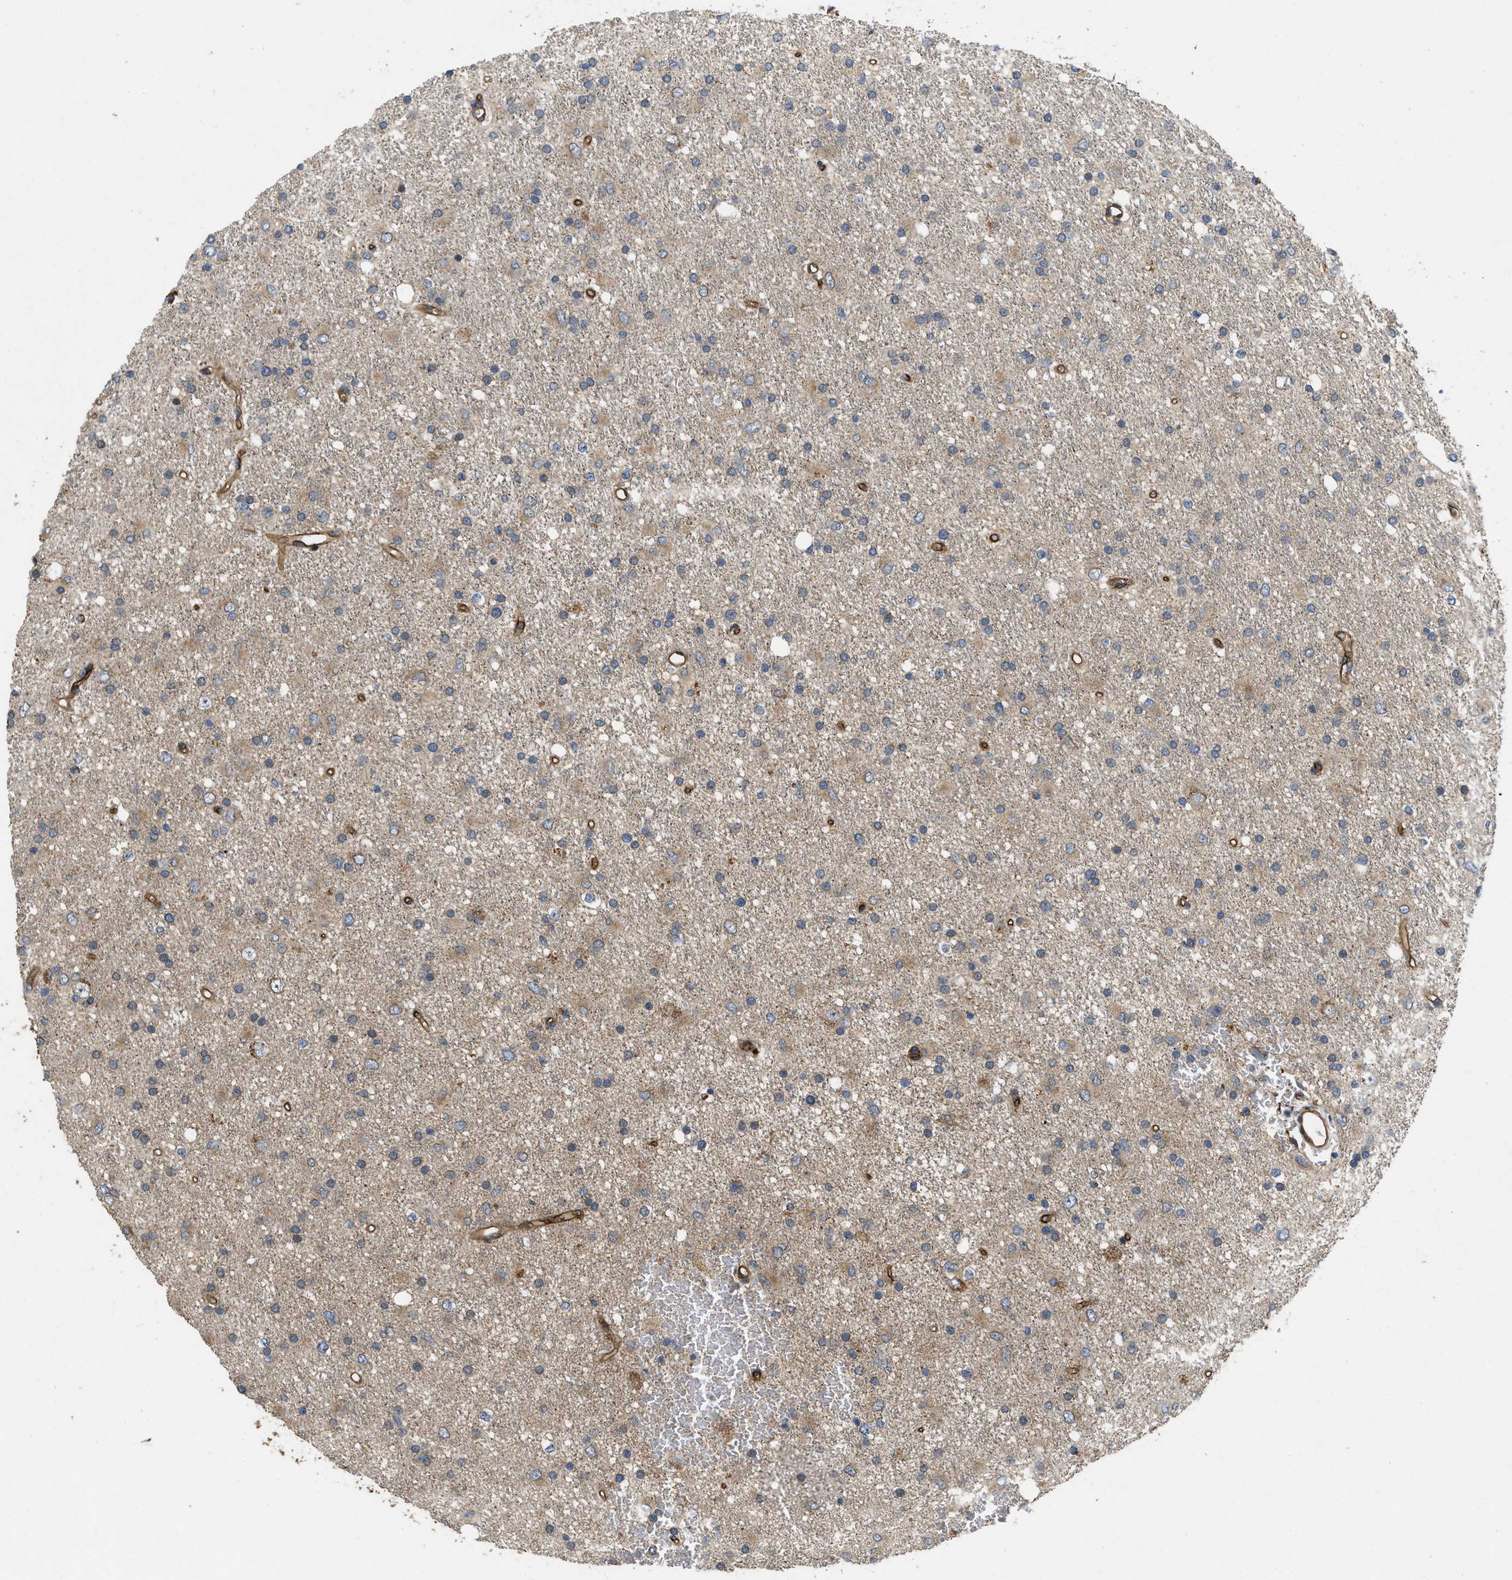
{"staining": {"intensity": "weak", "quantity": "<25%", "location": "cytoplasmic/membranous"}, "tissue": "glioma", "cell_type": "Tumor cells", "image_type": "cancer", "snomed": [{"axis": "morphology", "description": "Glioma, malignant, Low grade"}, {"axis": "topography", "description": "Brain"}], "caption": "Tumor cells show no significant positivity in glioma.", "gene": "HSPA12B", "patient": {"sex": "male", "age": 77}}